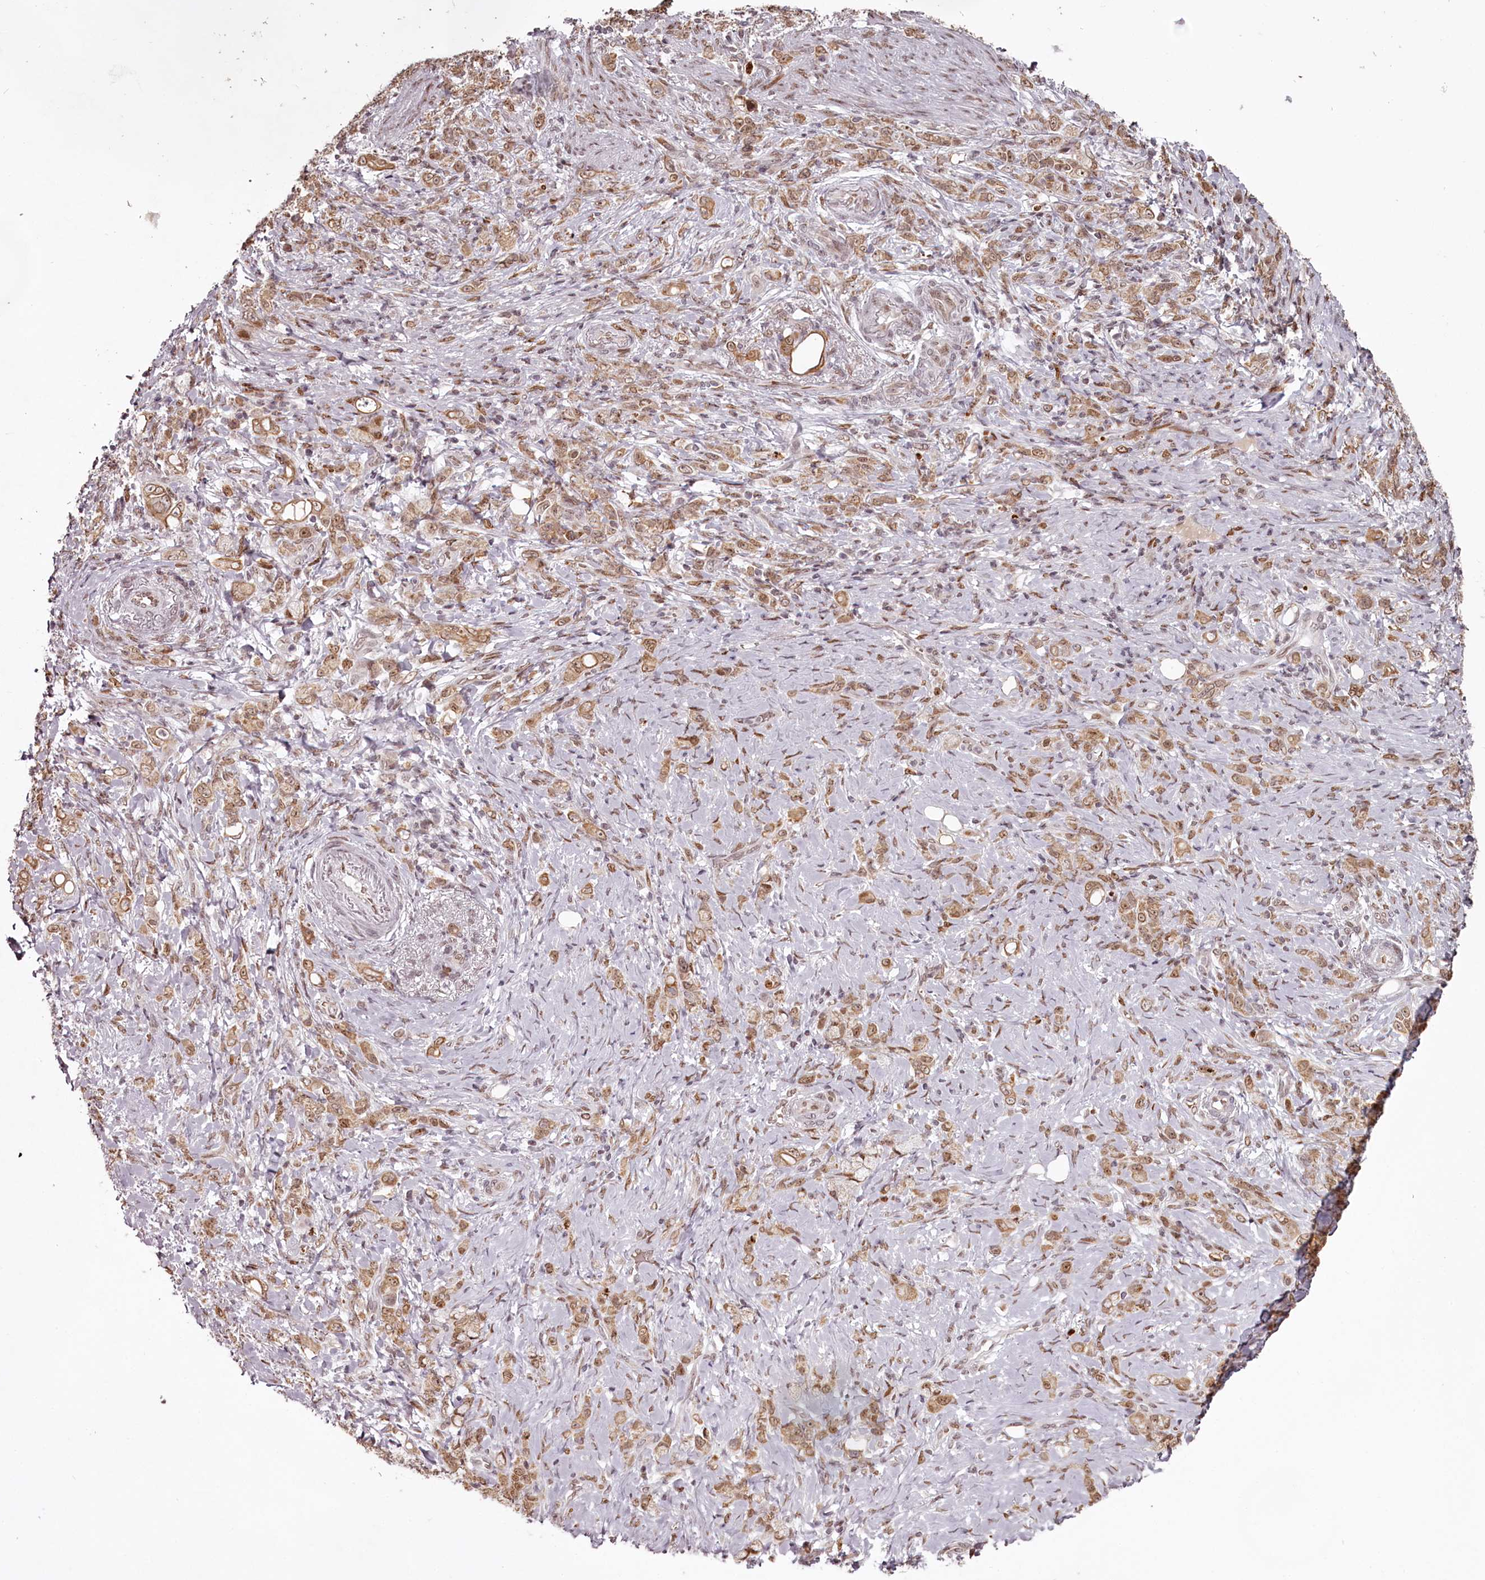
{"staining": {"intensity": "moderate", "quantity": ">75%", "location": "cytoplasmic/membranous"}, "tissue": "stomach cancer", "cell_type": "Tumor cells", "image_type": "cancer", "snomed": [{"axis": "morphology", "description": "Adenocarcinoma, NOS"}, {"axis": "topography", "description": "Stomach"}], "caption": "The histopathology image exhibits a brown stain indicating the presence of a protein in the cytoplasmic/membranous of tumor cells in stomach adenocarcinoma.", "gene": "THYN1", "patient": {"sex": "female", "age": 79}}